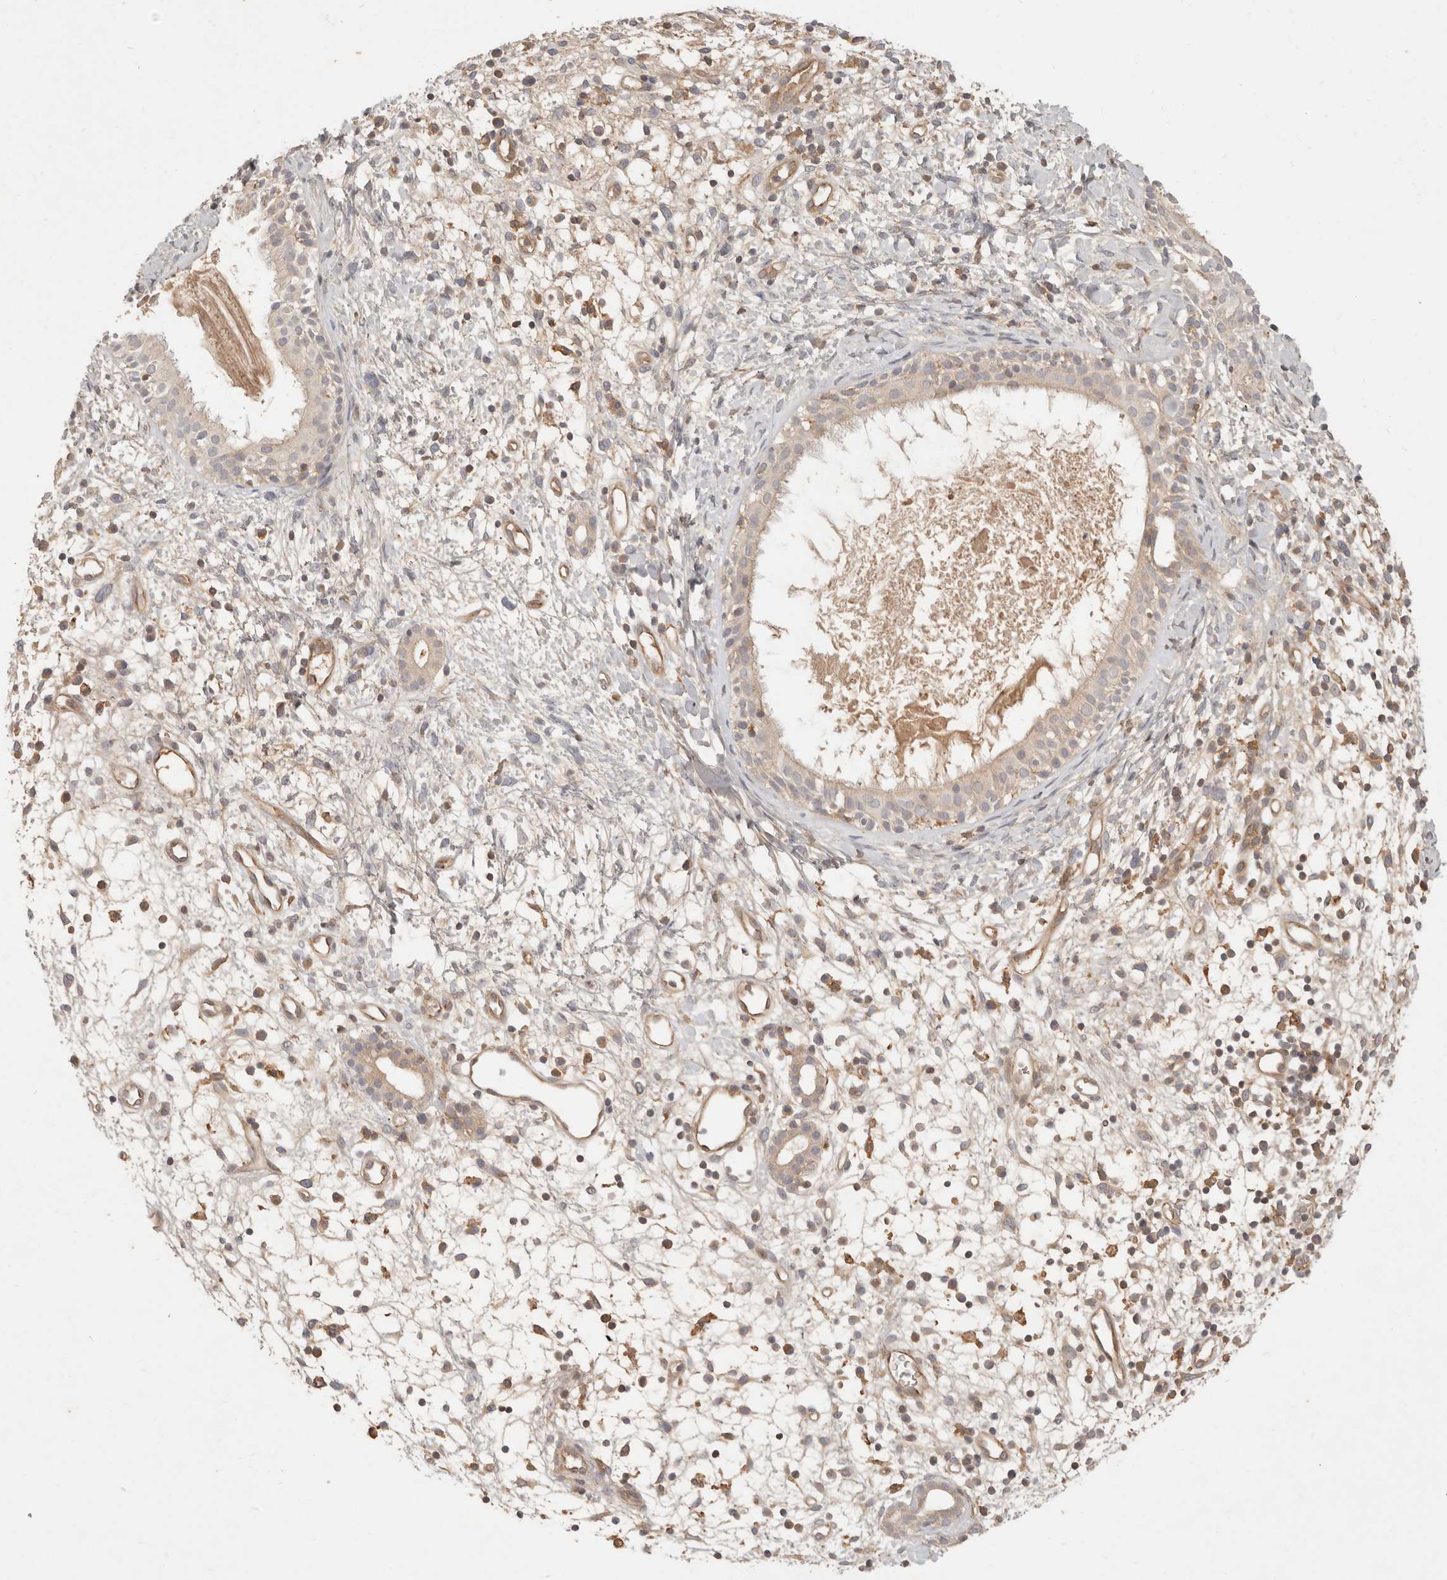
{"staining": {"intensity": "moderate", "quantity": "25%-75%", "location": "cytoplasmic/membranous"}, "tissue": "nasopharynx", "cell_type": "Respiratory epithelial cells", "image_type": "normal", "snomed": [{"axis": "morphology", "description": "Normal tissue, NOS"}, {"axis": "topography", "description": "Nasopharynx"}], "caption": "An image of nasopharynx stained for a protein displays moderate cytoplasmic/membranous brown staining in respiratory epithelial cells. (Brightfield microscopy of DAB IHC at high magnification).", "gene": "NECAP2", "patient": {"sex": "male", "age": 22}}